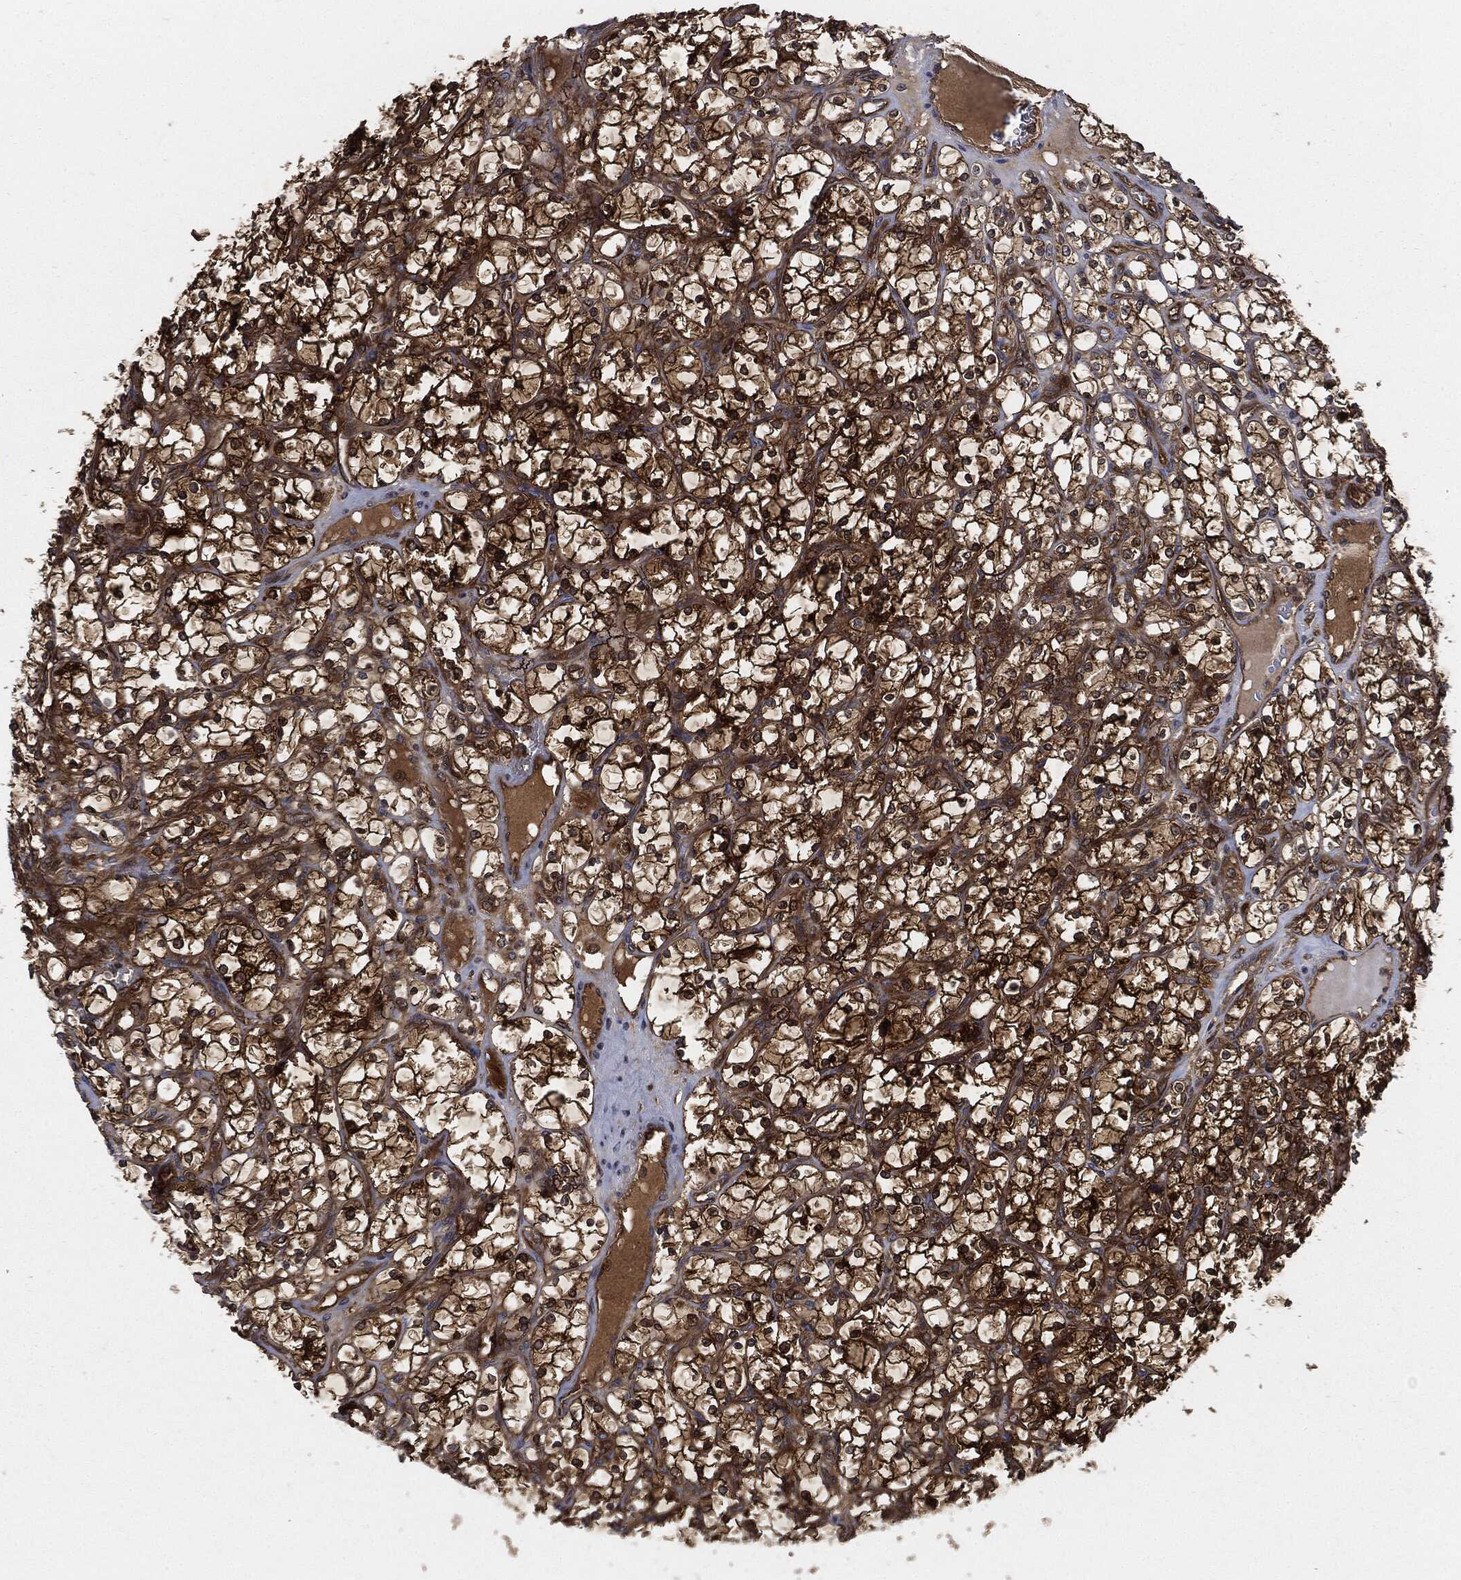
{"staining": {"intensity": "strong", "quantity": ">75%", "location": "cytoplasmic/membranous"}, "tissue": "renal cancer", "cell_type": "Tumor cells", "image_type": "cancer", "snomed": [{"axis": "morphology", "description": "Adenocarcinoma, NOS"}, {"axis": "topography", "description": "Kidney"}], "caption": "Strong cytoplasmic/membranous protein staining is identified in approximately >75% of tumor cells in adenocarcinoma (renal). The staining was performed using DAB to visualize the protein expression in brown, while the nuclei were stained in blue with hematoxylin (Magnification: 20x).", "gene": "XPNPEP1", "patient": {"sex": "female", "age": 69}}